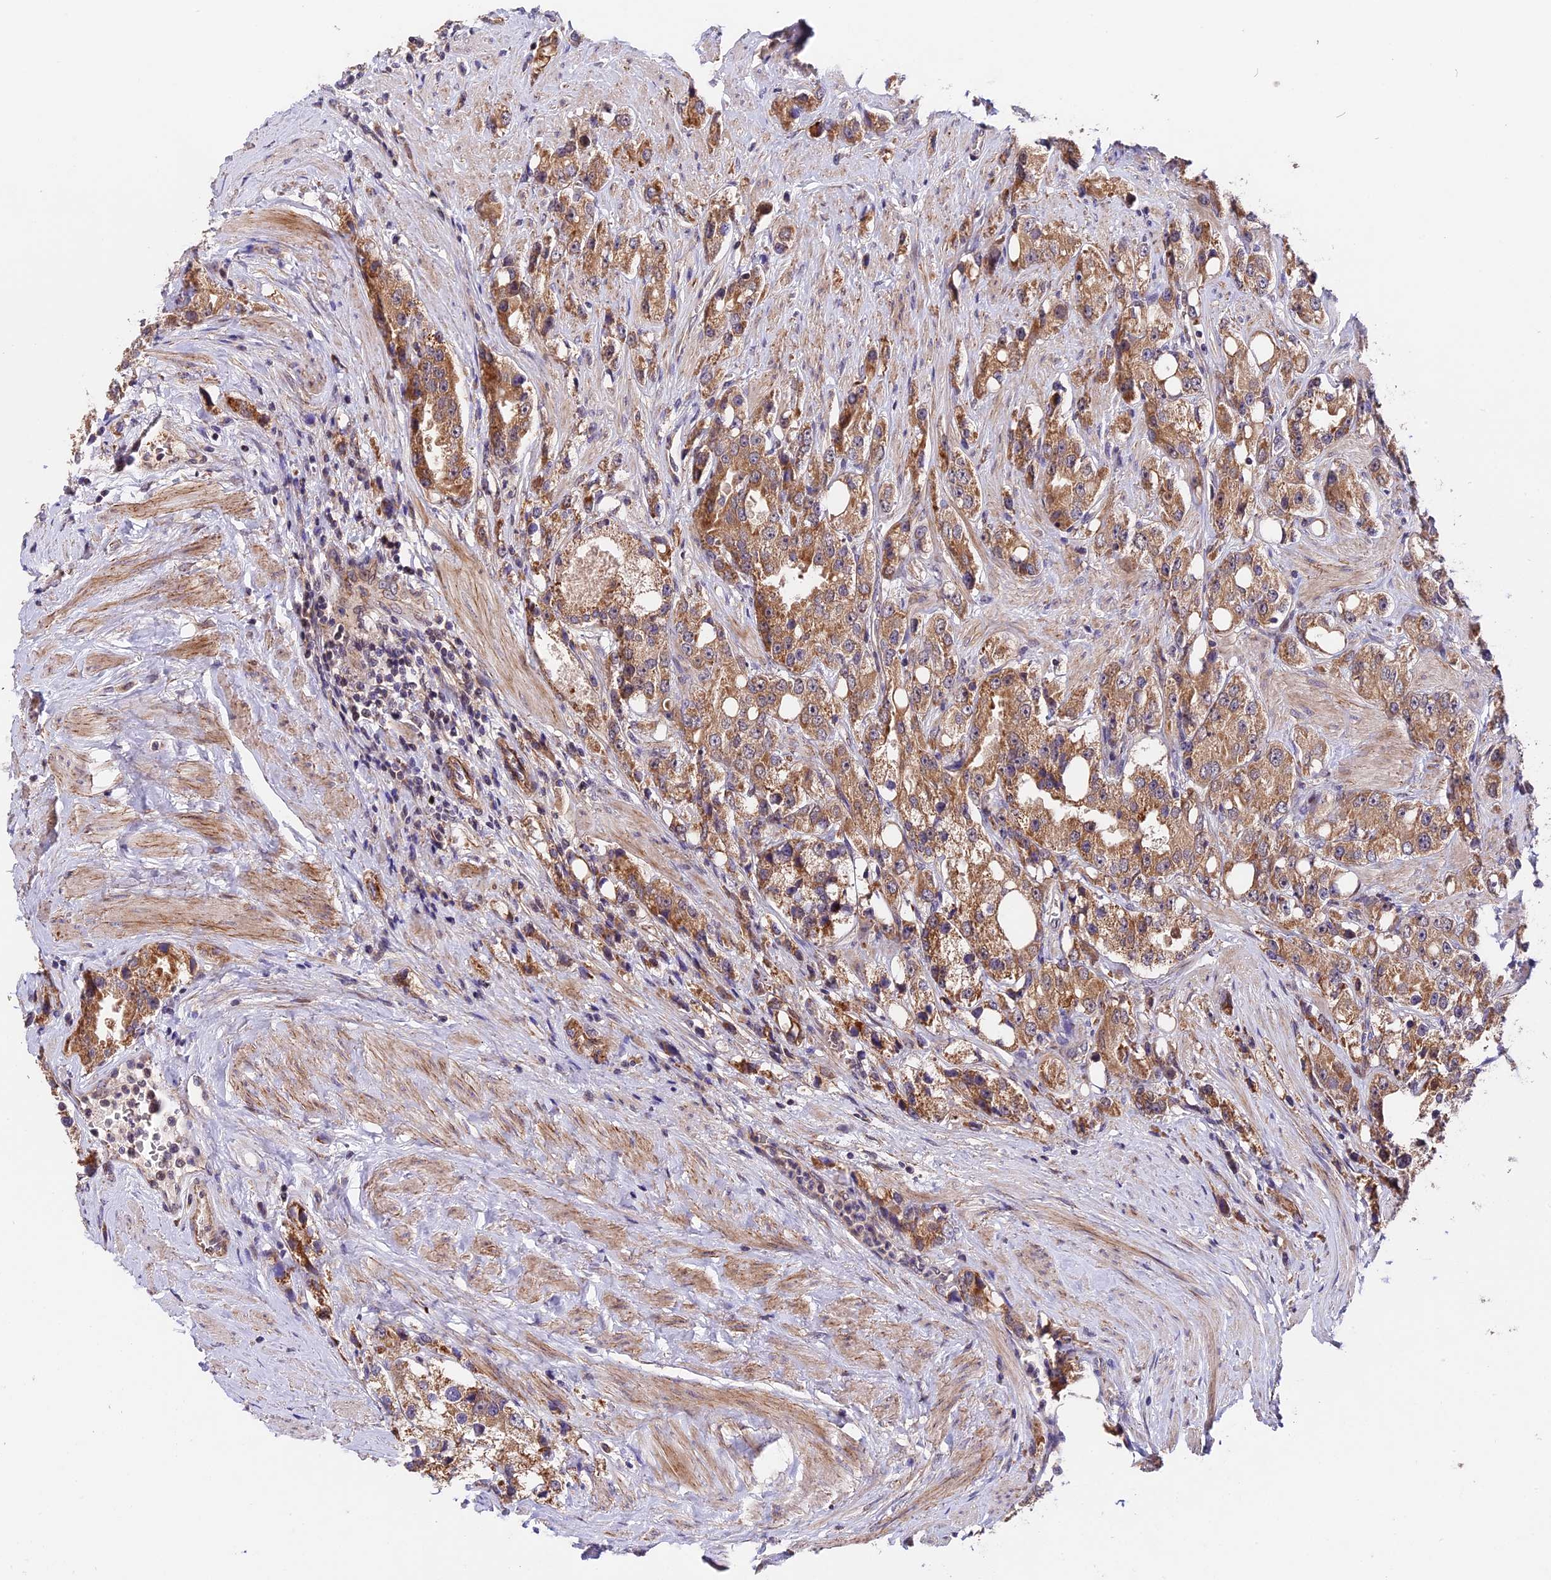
{"staining": {"intensity": "moderate", "quantity": ">75%", "location": "cytoplasmic/membranous"}, "tissue": "prostate cancer", "cell_type": "Tumor cells", "image_type": "cancer", "snomed": [{"axis": "morphology", "description": "Adenocarcinoma, NOS"}, {"axis": "topography", "description": "Prostate"}], "caption": "Prostate cancer (adenocarcinoma) was stained to show a protein in brown. There is medium levels of moderate cytoplasmic/membranous positivity in approximately >75% of tumor cells.", "gene": "TRMT1", "patient": {"sex": "male", "age": 79}}